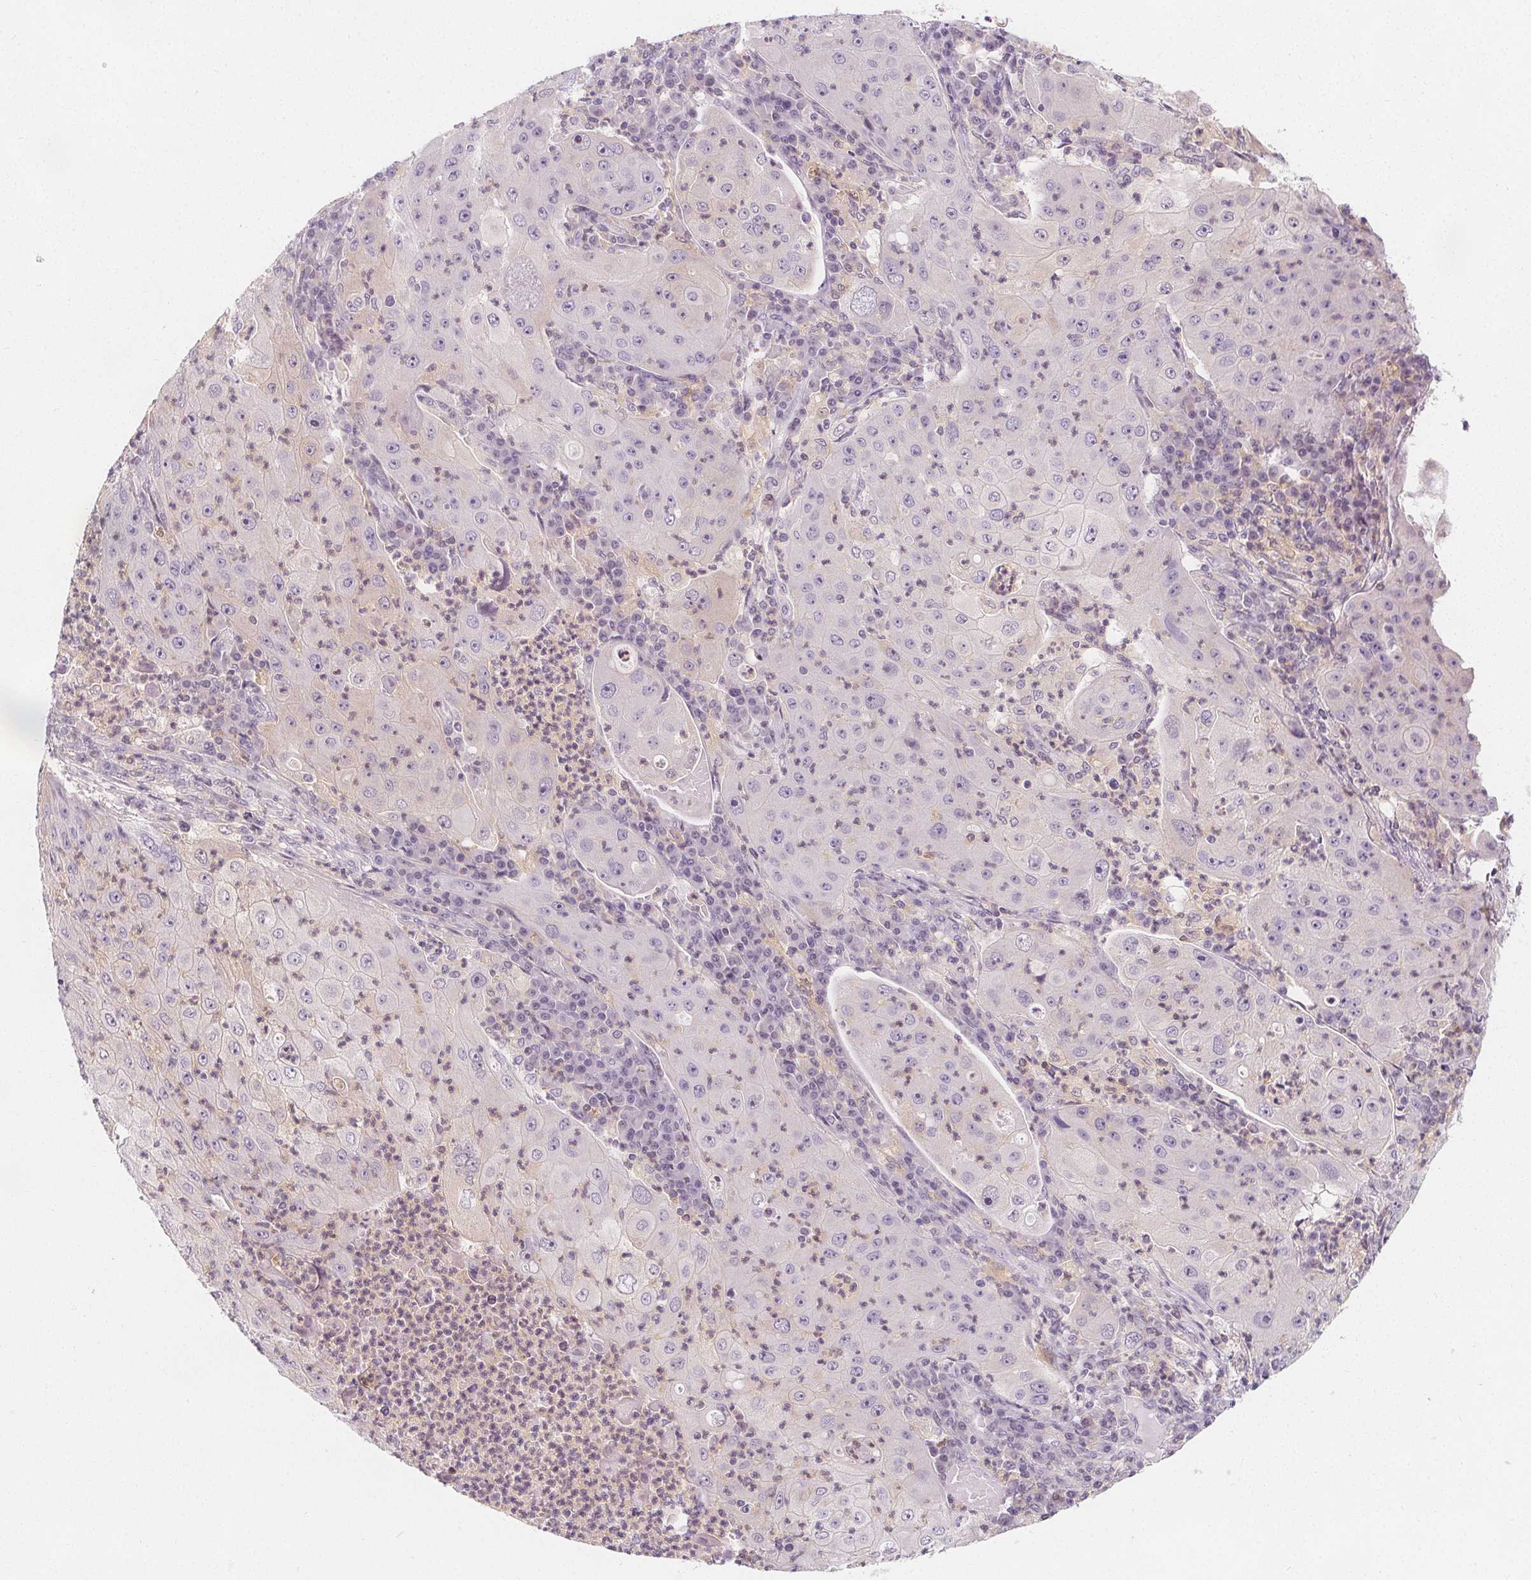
{"staining": {"intensity": "negative", "quantity": "none", "location": "none"}, "tissue": "lung cancer", "cell_type": "Tumor cells", "image_type": "cancer", "snomed": [{"axis": "morphology", "description": "Squamous cell carcinoma, NOS"}, {"axis": "topography", "description": "Lung"}], "caption": "Lung cancer (squamous cell carcinoma) stained for a protein using immunohistochemistry shows no expression tumor cells.", "gene": "UGP2", "patient": {"sex": "female", "age": 59}}